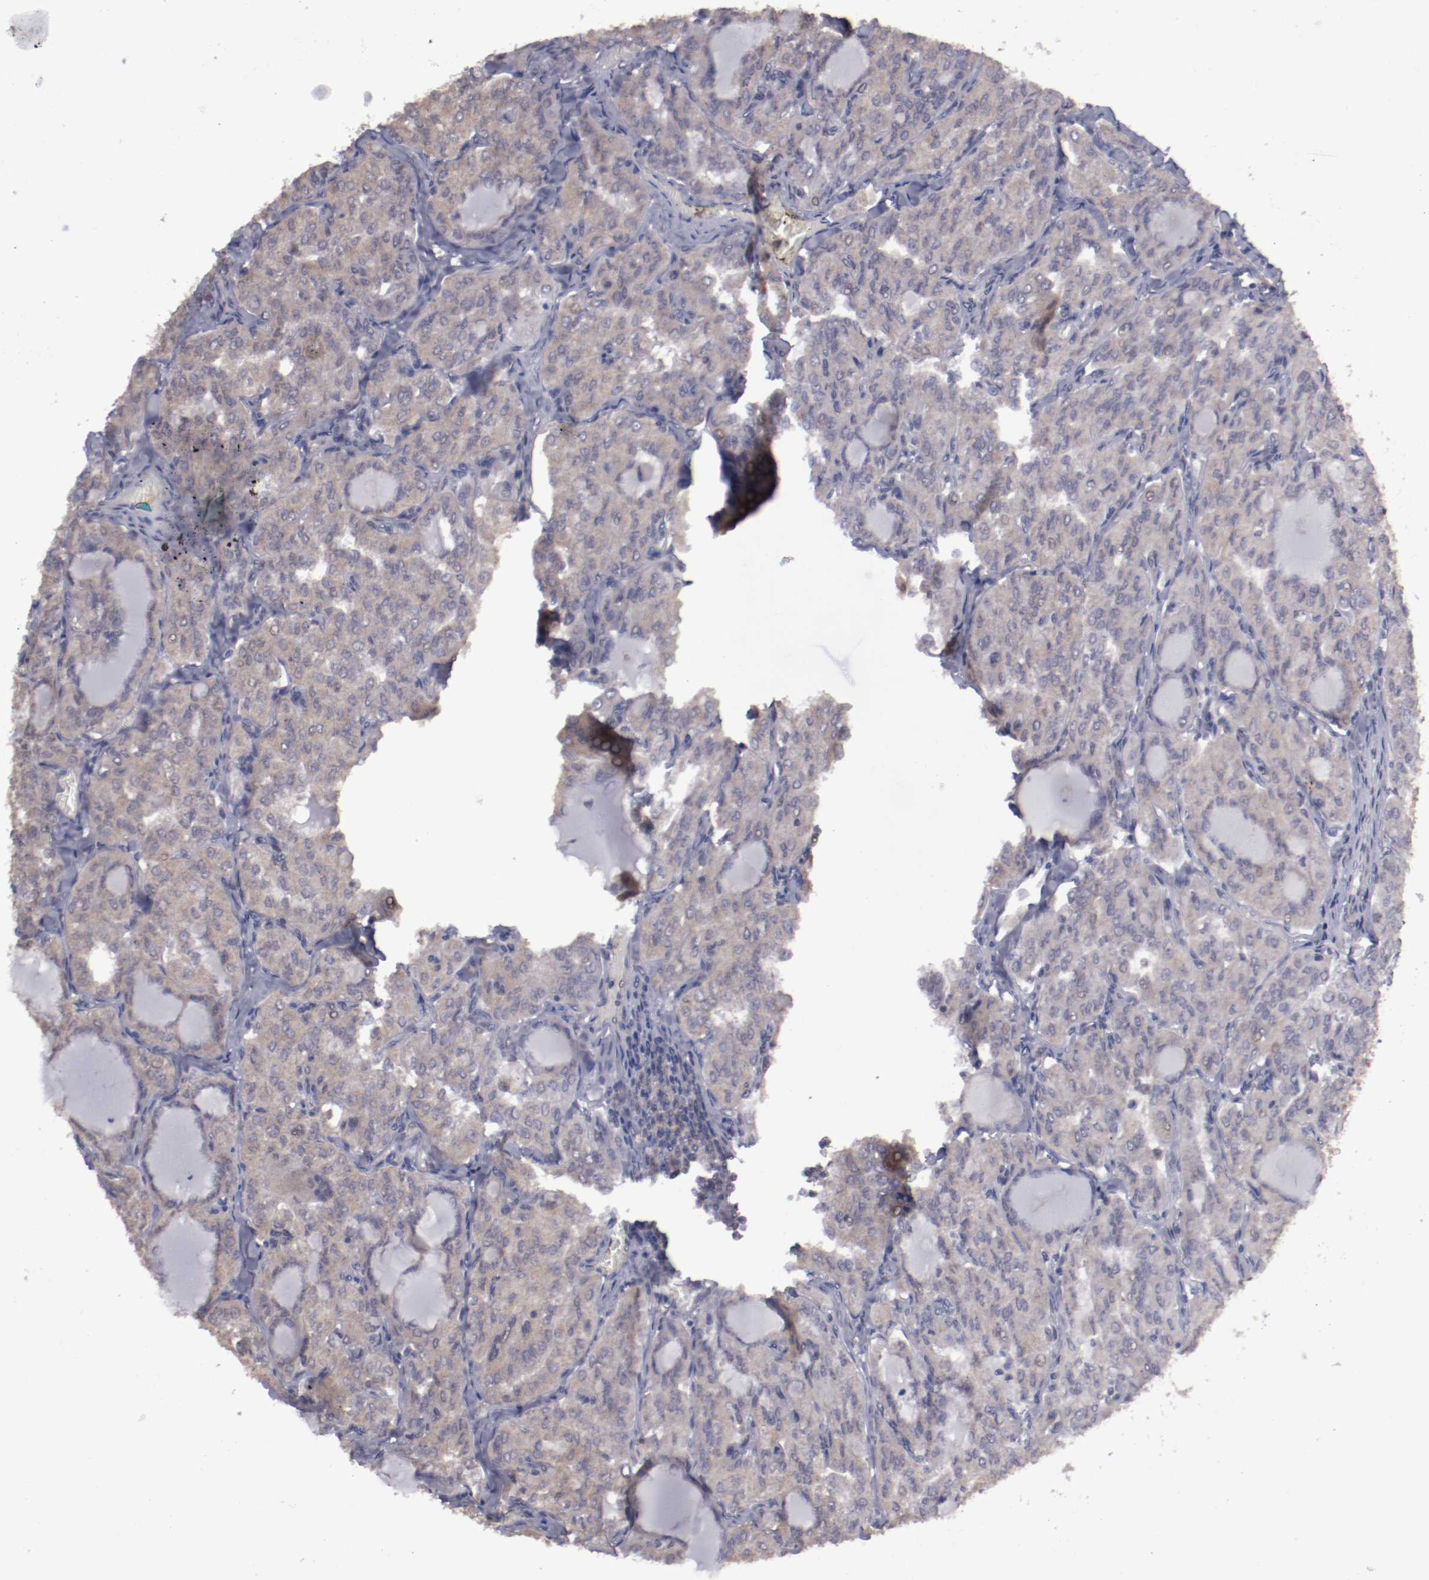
{"staining": {"intensity": "weak", "quantity": ">75%", "location": "cytoplasmic/membranous,nuclear"}, "tissue": "thyroid cancer", "cell_type": "Tumor cells", "image_type": "cancer", "snomed": [{"axis": "morphology", "description": "Papillary adenocarcinoma, NOS"}, {"axis": "topography", "description": "Thyroid gland"}], "caption": "DAB (3,3'-diaminobenzidine) immunohistochemical staining of papillary adenocarcinoma (thyroid) reveals weak cytoplasmic/membranous and nuclear protein staining in about >75% of tumor cells.", "gene": "ARNT", "patient": {"sex": "male", "age": 20}}